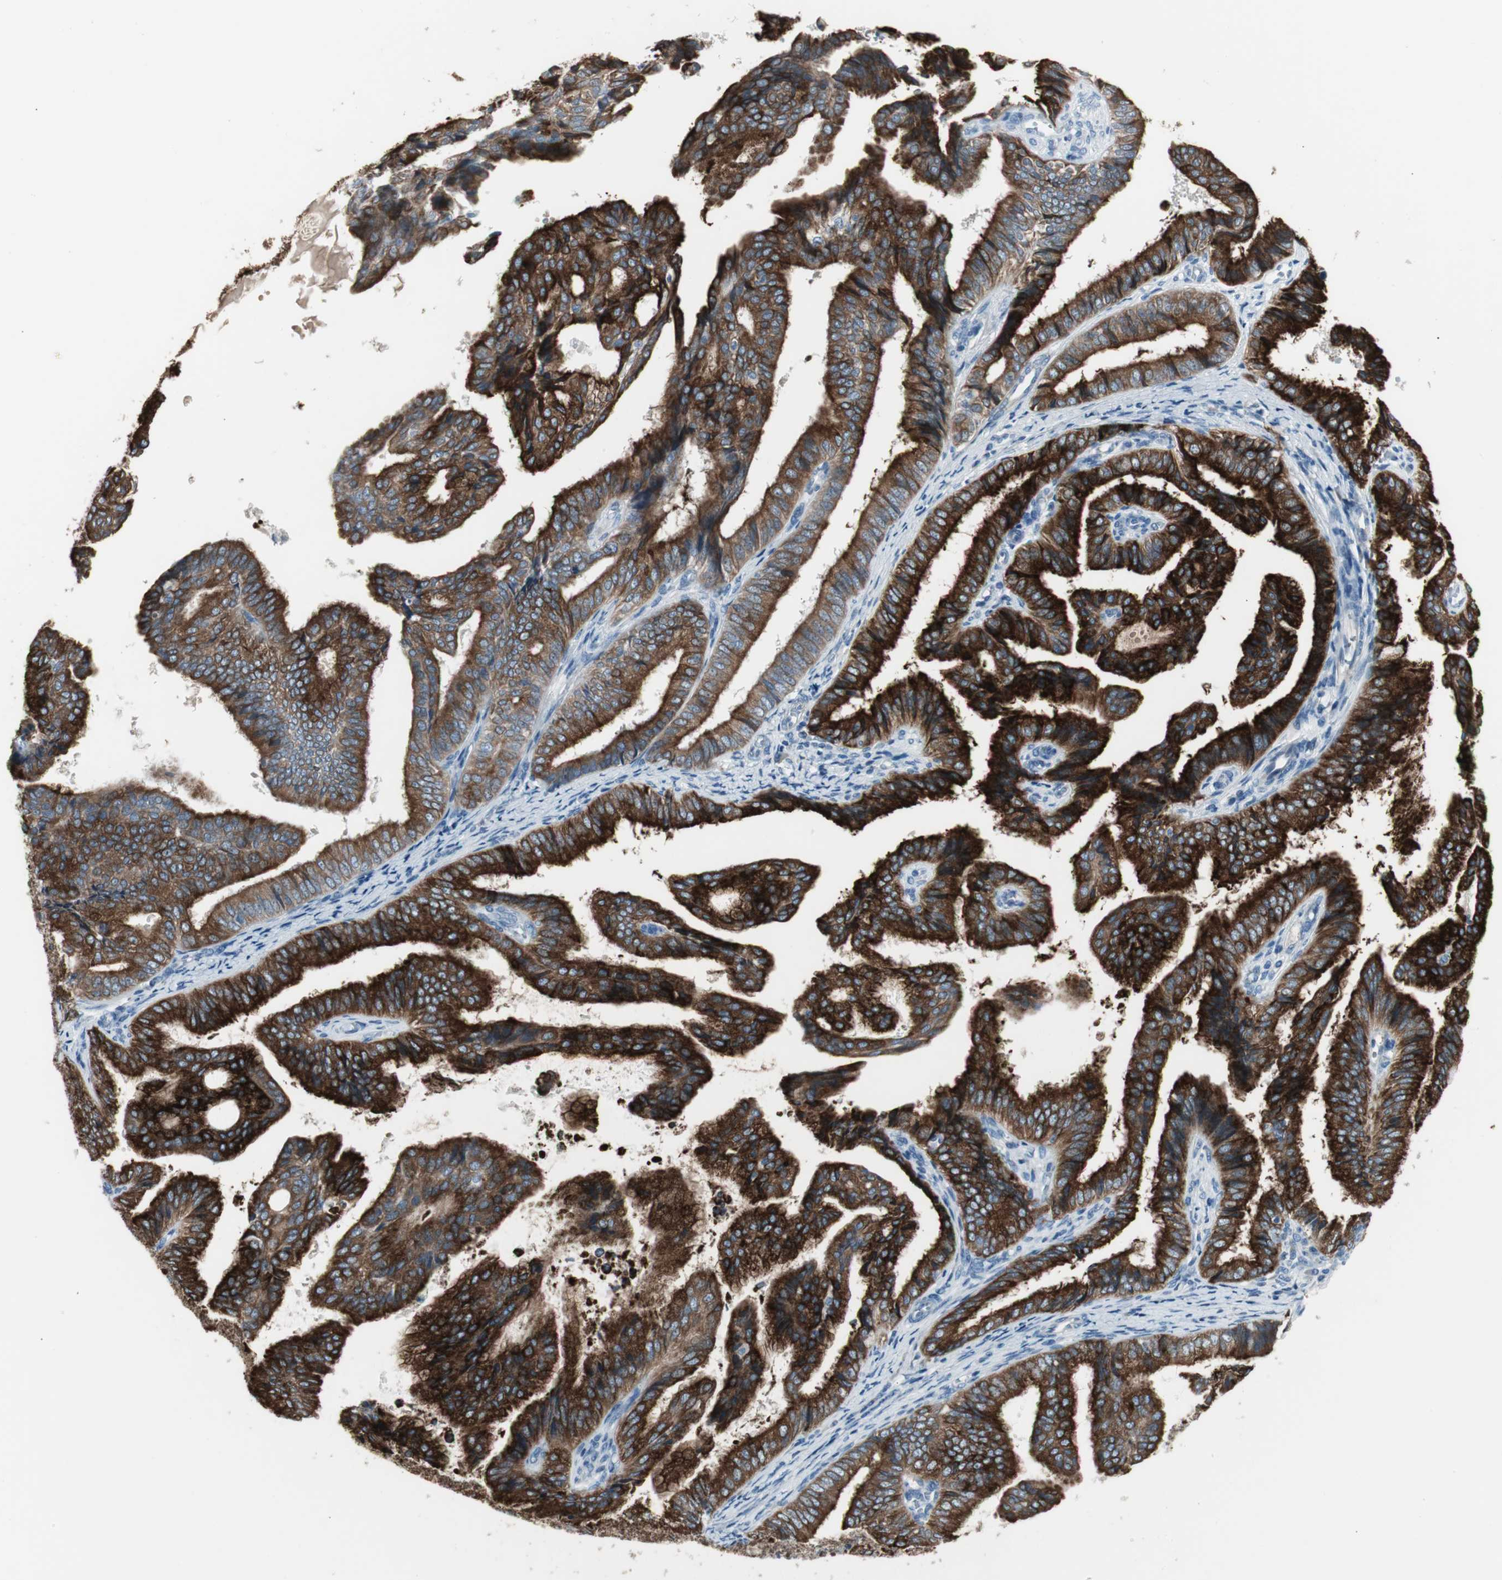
{"staining": {"intensity": "strong", "quantity": ">75%", "location": "cytoplasmic/membranous"}, "tissue": "endometrial cancer", "cell_type": "Tumor cells", "image_type": "cancer", "snomed": [{"axis": "morphology", "description": "Adenocarcinoma, NOS"}, {"axis": "topography", "description": "Endometrium"}], "caption": "A photomicrograph of adenocarcinoma (endometrial) stained for a protein reveals strong cytoplasmic/membranous brown staining in tumor cells. The staining was performed using DAB (3,3'-diaminobenzidine), with brown indicating positive protein expression. Nuclei are stained blue with hematoxylin.", "gene": "AGR2", "patient": {"sex": "female", "age": 58}}